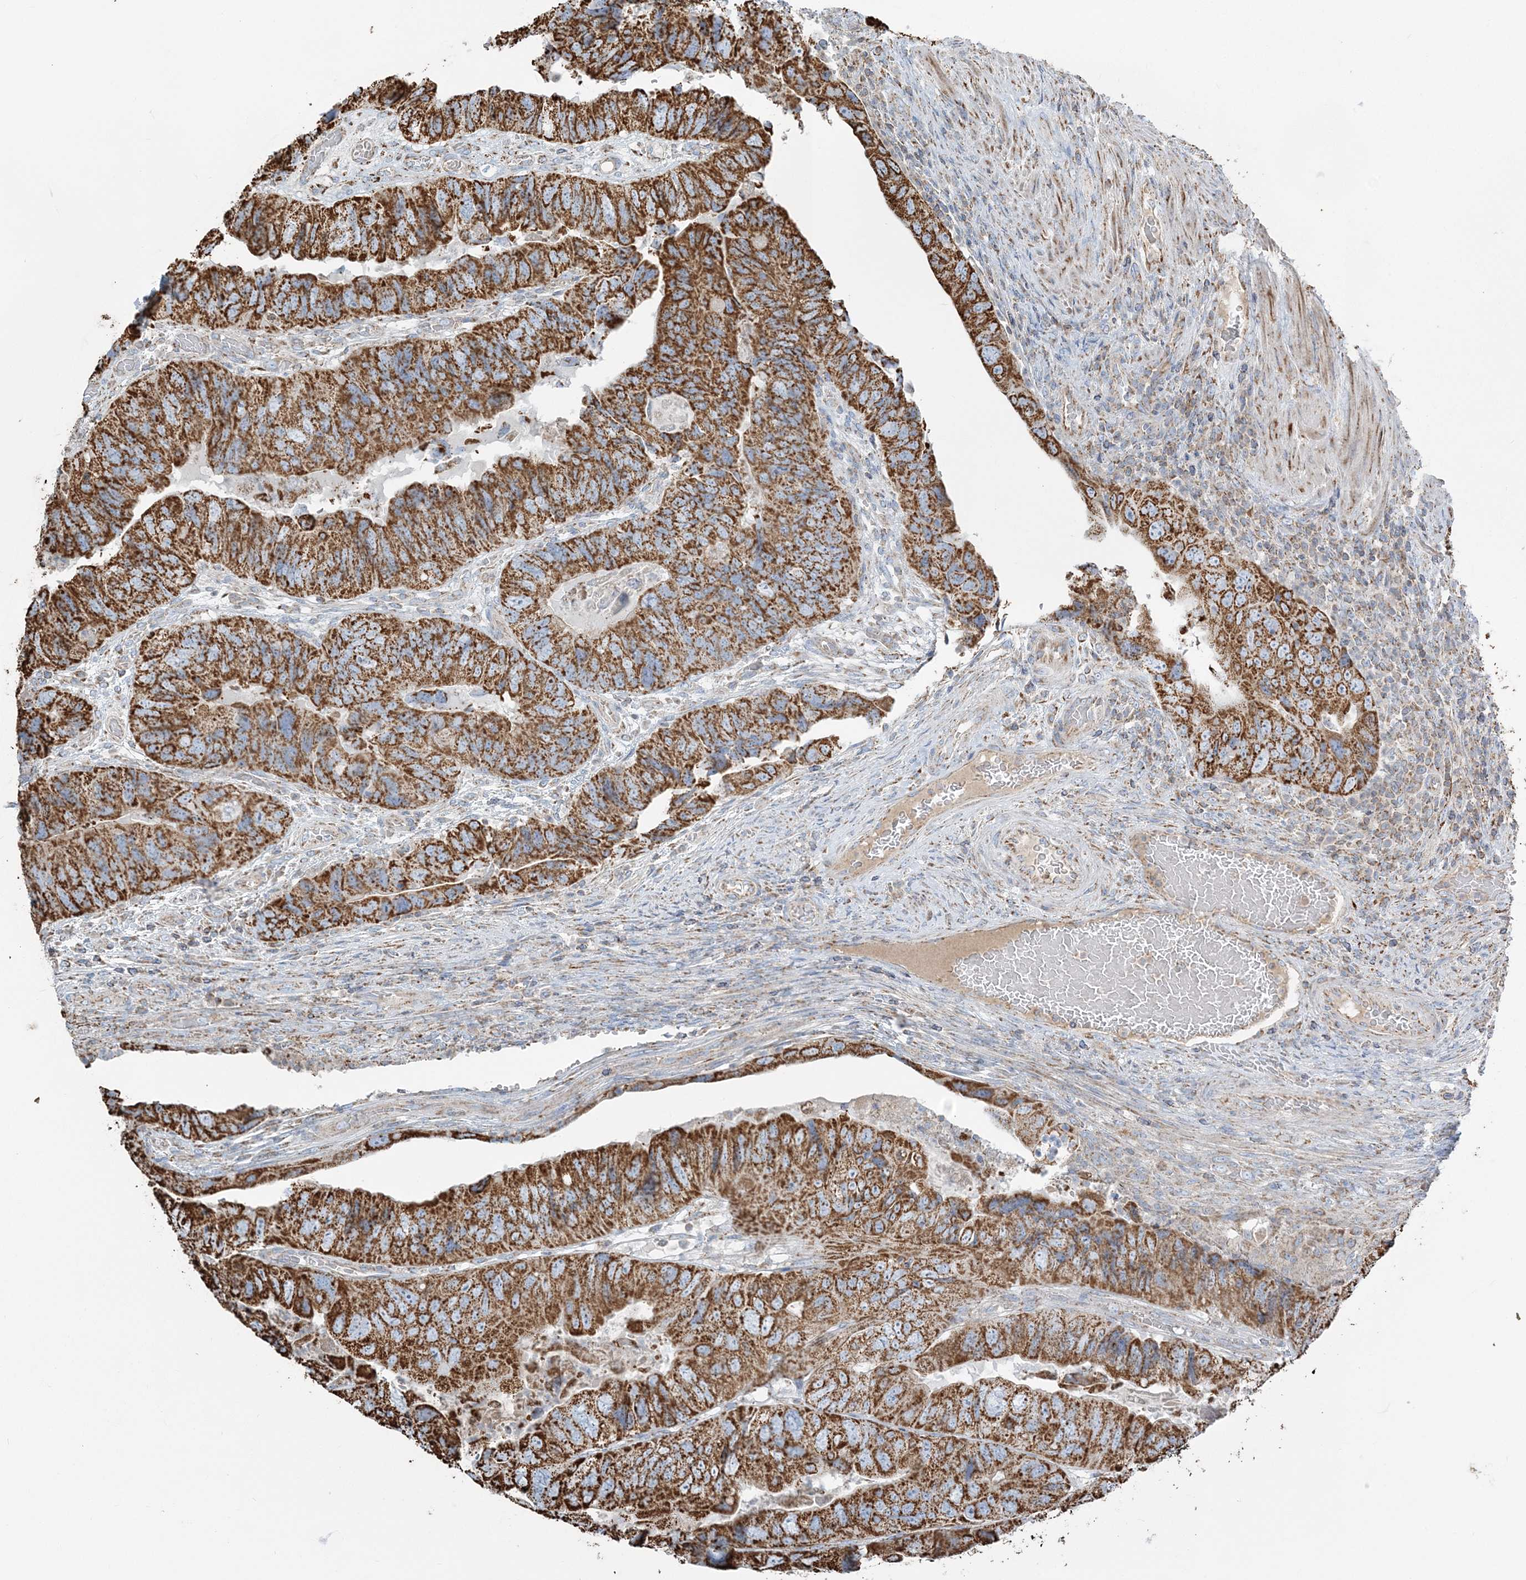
{"staining": {"intensity": "strong", "quantity": ">75%", "location": "cytoplasmic/membranous"}, "tissue": "colorectal cancer", "cell_type": "Tumor cells", "image_type": "cancer", "snomed": [{"axis": "morphology", "description": "Adenocarcinoma, NOS"}, {"axis": "topography", "description": "Rectum"}], "caption": "Colorectal adenocarcinoma was stained to show a protein in brown. There is high levels of strong cytoplasmic/membranous staining in about >75% of tumor cells. (brown staining indicates protein expression, while blue staining denotes nuclei).", "gene": "RAB11FIP3", "patient": {"sex": "male", "age": 63}}